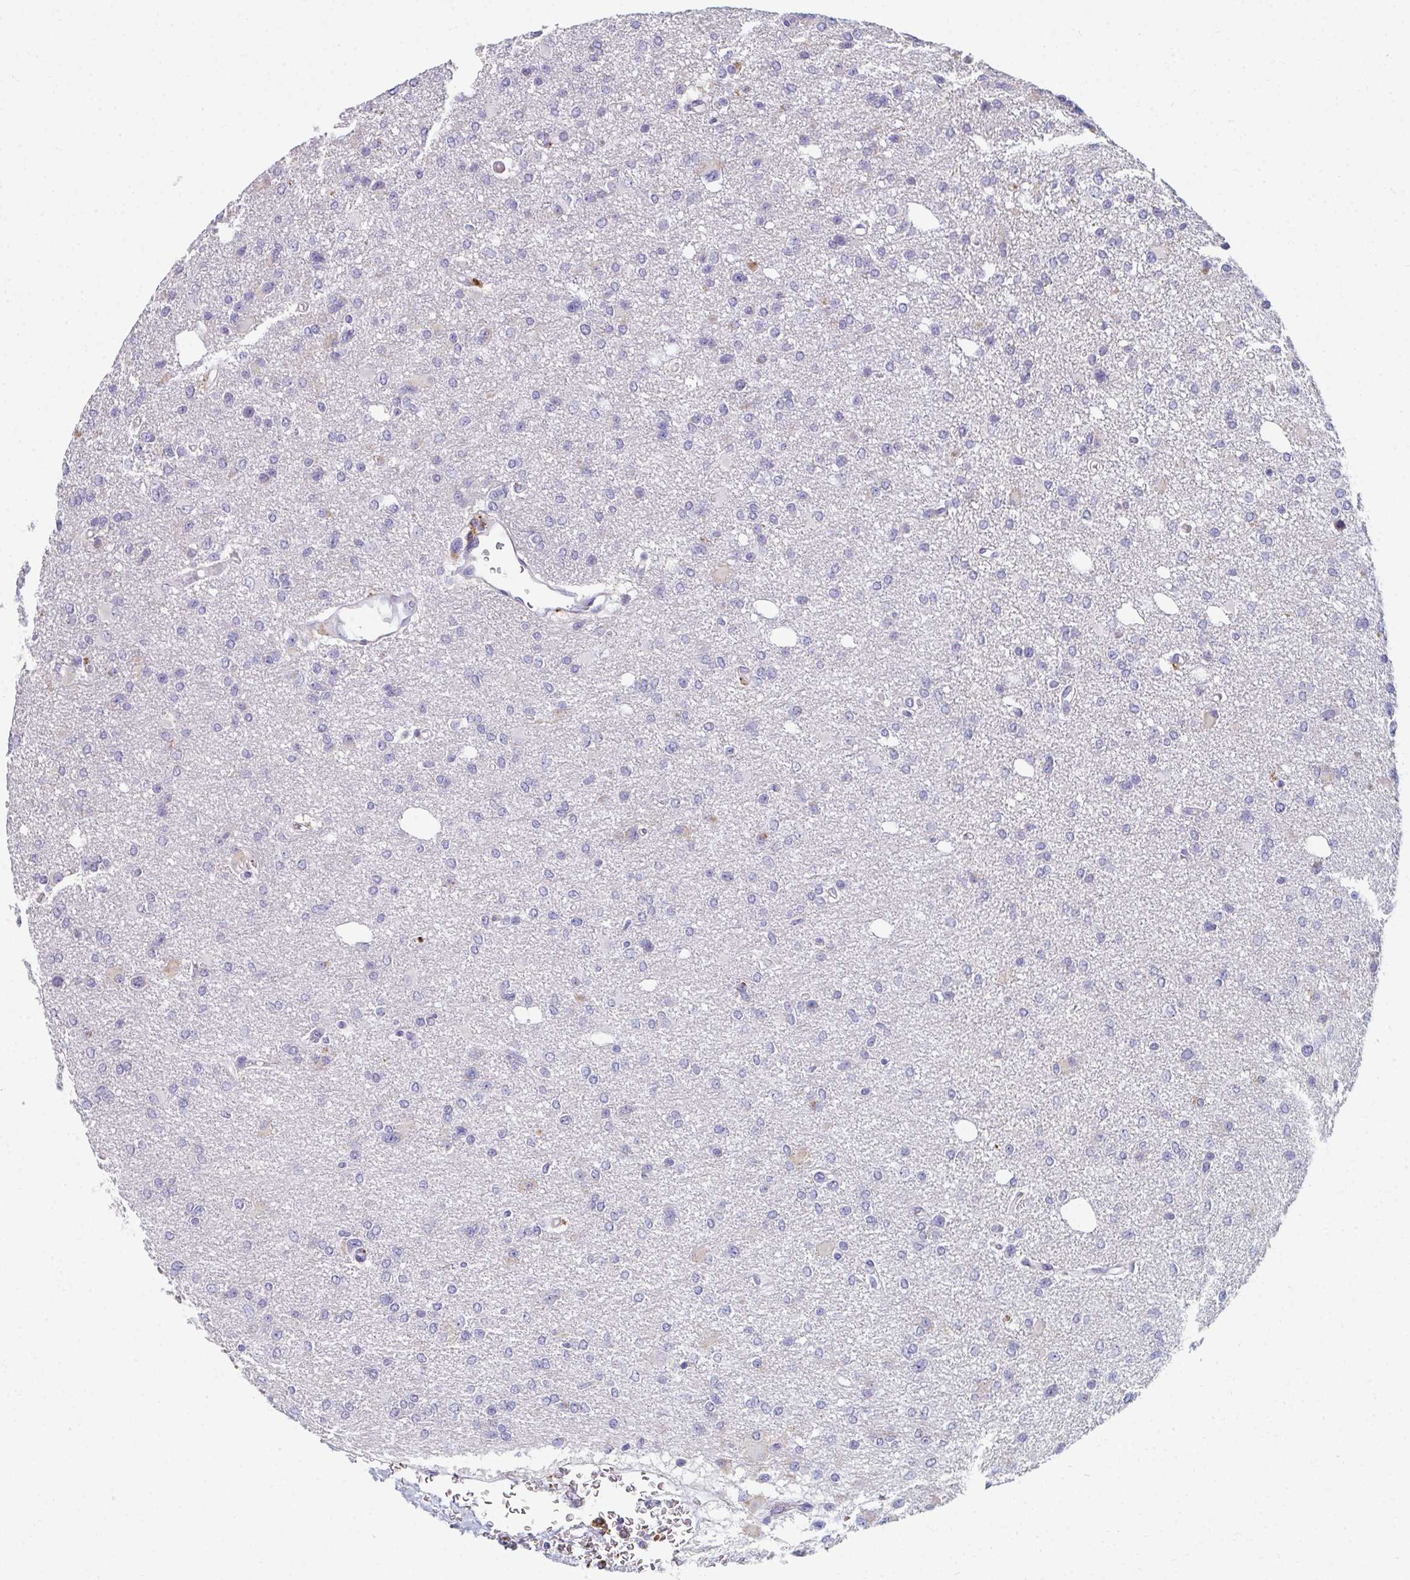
{"staining": {"intensity": "negative", "quantity": "none", "location": "none"}, "tissue": "glioma", "cell_type": "Tumor cells", "image_type": "cancer", "snomed": [{"axis": "morphology", "description": "Glioma, malignant, Low grade"}, {"axis": "topography", "description": "Brain"}], "caption": "IHC of human malignant glioma (low-grade) reveals no positivity in tumor cells.", "gene": "EIF1AD", "patient": {"sex": "male", "age": 26}}